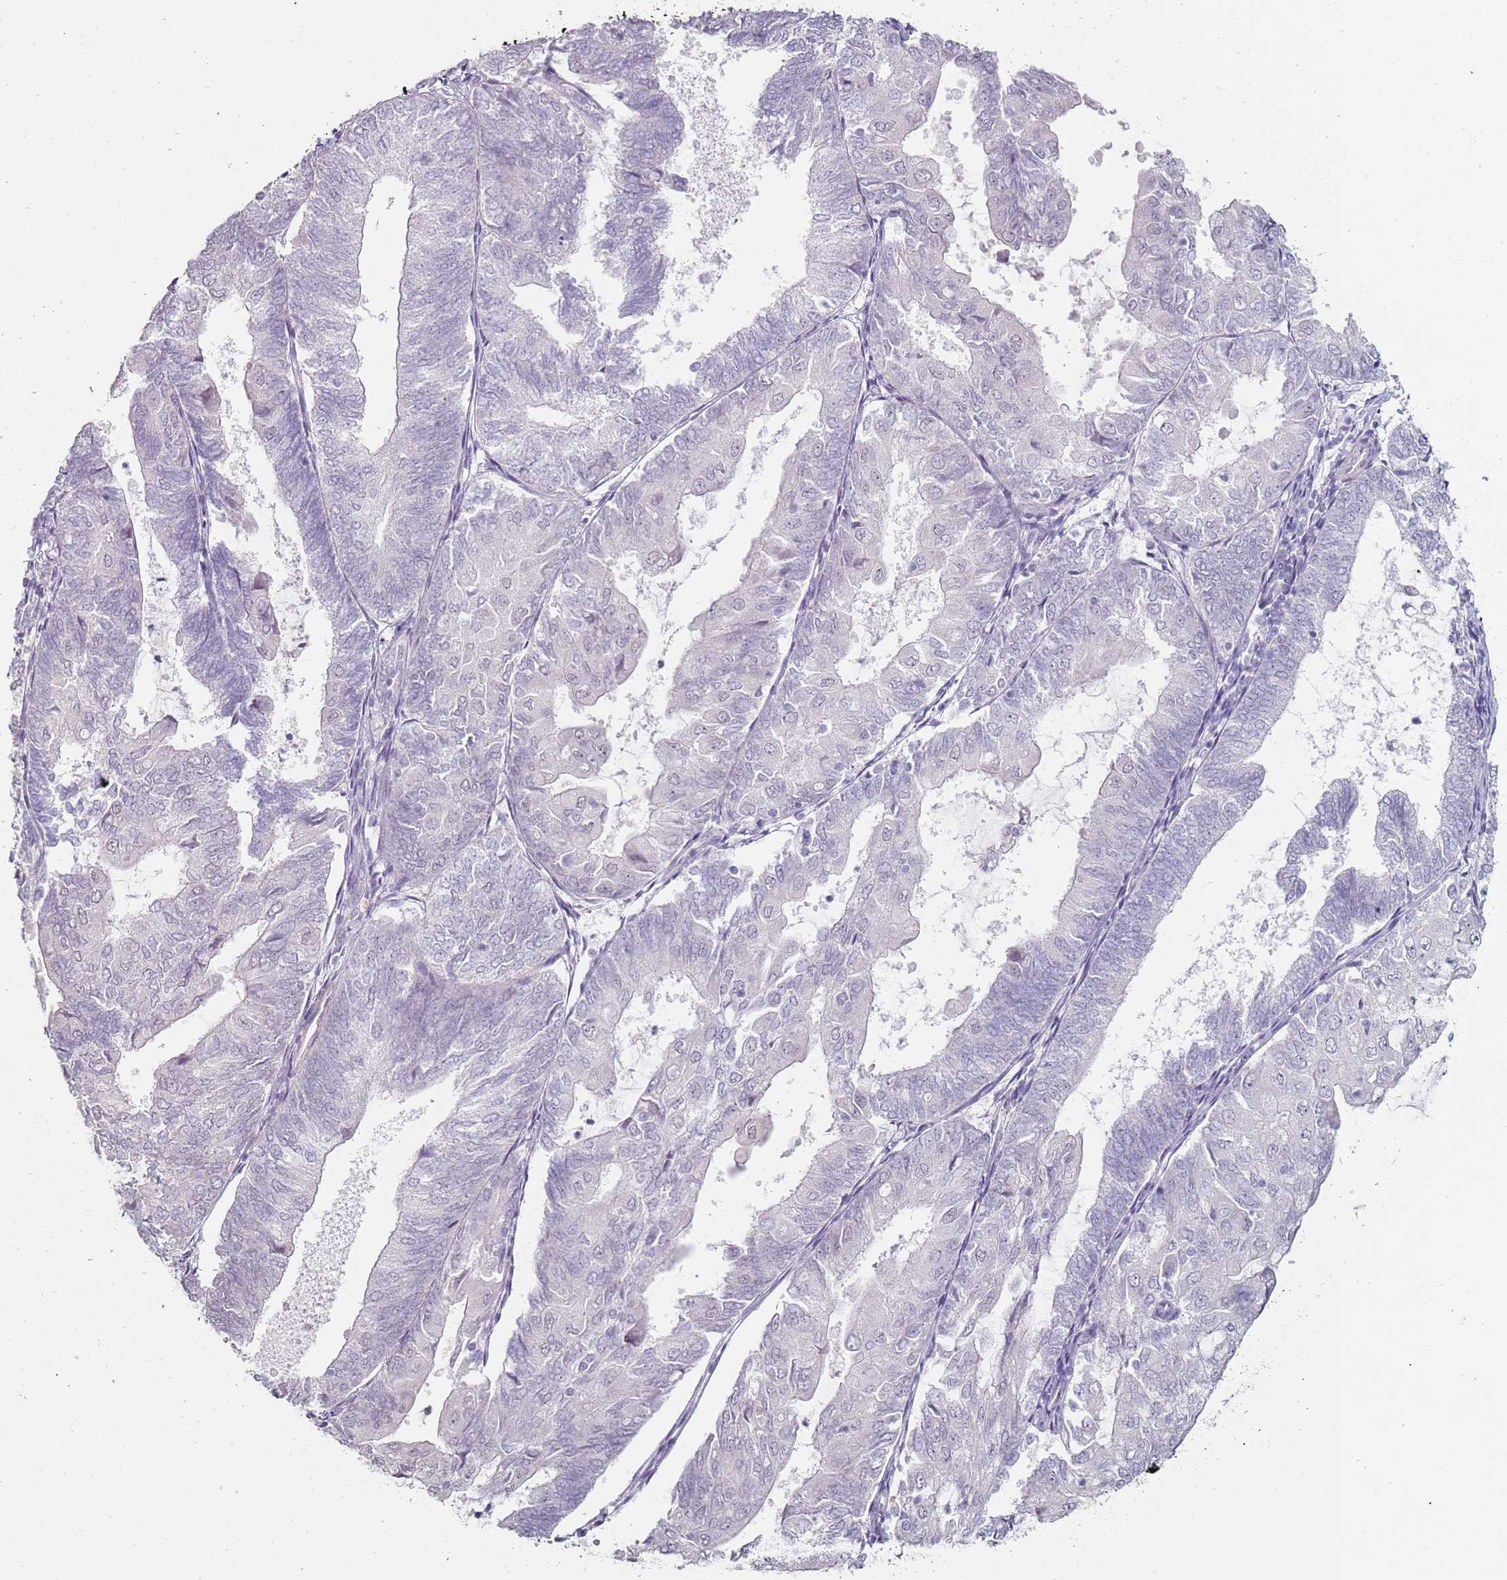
{"staining": {"intensity": "negative", "quantity": "none", "location": "none"}, "tissue": "endometrial cancer", "cell_type": "Tumor cells", "image_type": "cancer", "snomed": [{"axis": "morphology", "description": "Adenocarcinoma, NOS"}, {"axis": "topography", "description": "Endometrium"}], "caption": "Immunohistochemistry of endometrial adenocarcinoma exhibits no staining in tumor cells.", "gene": "DNAH11", "patient": {"sex": "female", "age": 81}}